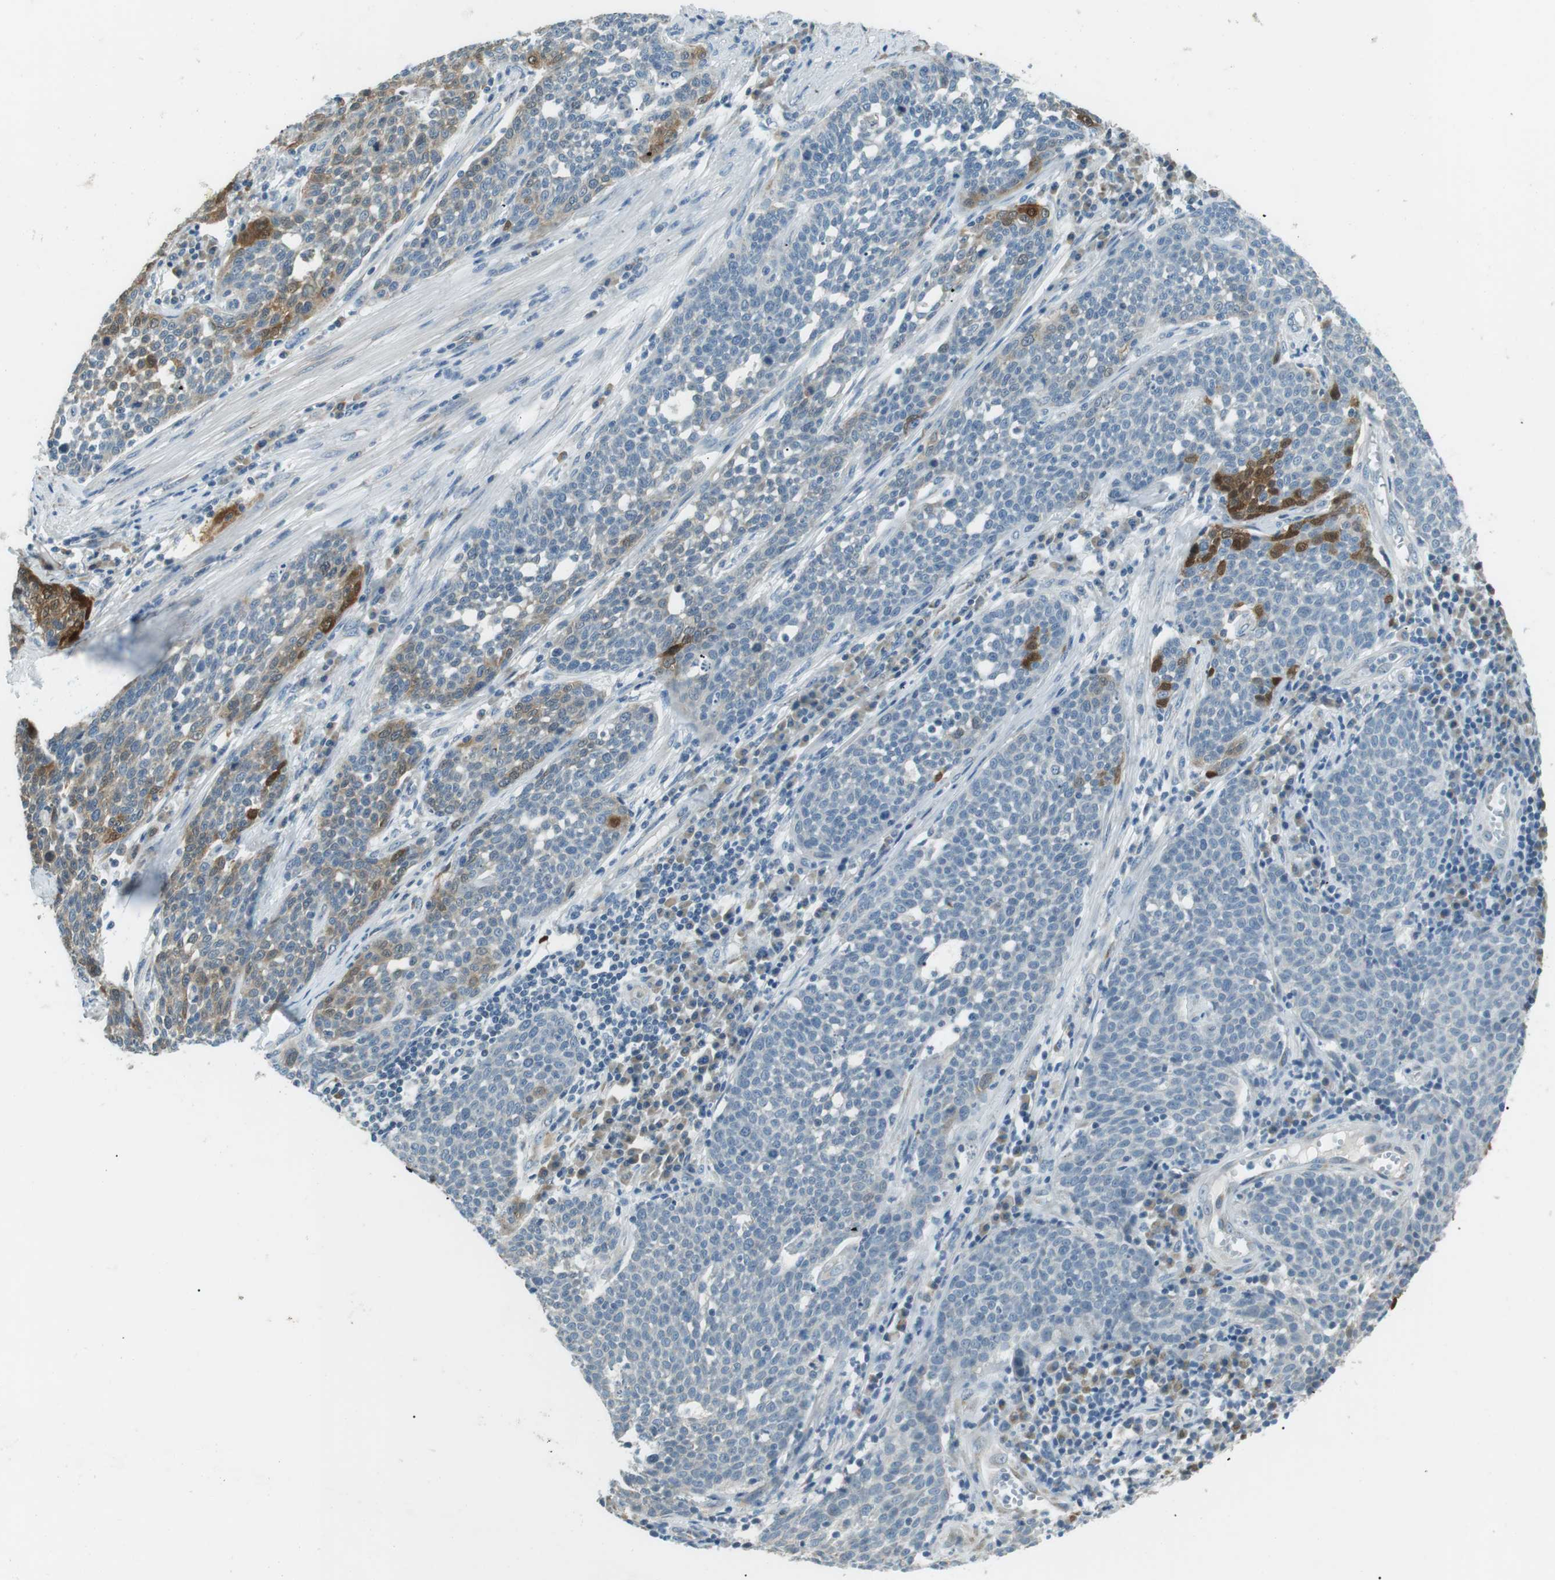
{"staining": {"intensity": "moderate", "quantity": "<25%", "location": "cytoplasmic/membranous"}, "tissue": "cervical cancer", "cell_type": "Tumor cells", "image_type": "cancer", "snomed": [{"axis": "morphology", "description": "Squamous cell carcinoma, NOS"}, {"axis": "topography", "description": "Cervix"}], "caption": "Protein expression analysis of human cervical cancer reveals moderate cytoplasmic/membranous positivity in about <25% of tumor cells. The staining is performed using DAB brown chromogen to label protein expression. The nuclei are counter-stained blue using hematoxylin.", "gene": "SERPINB2", "patient": {"sex": "female", "age": 34}}